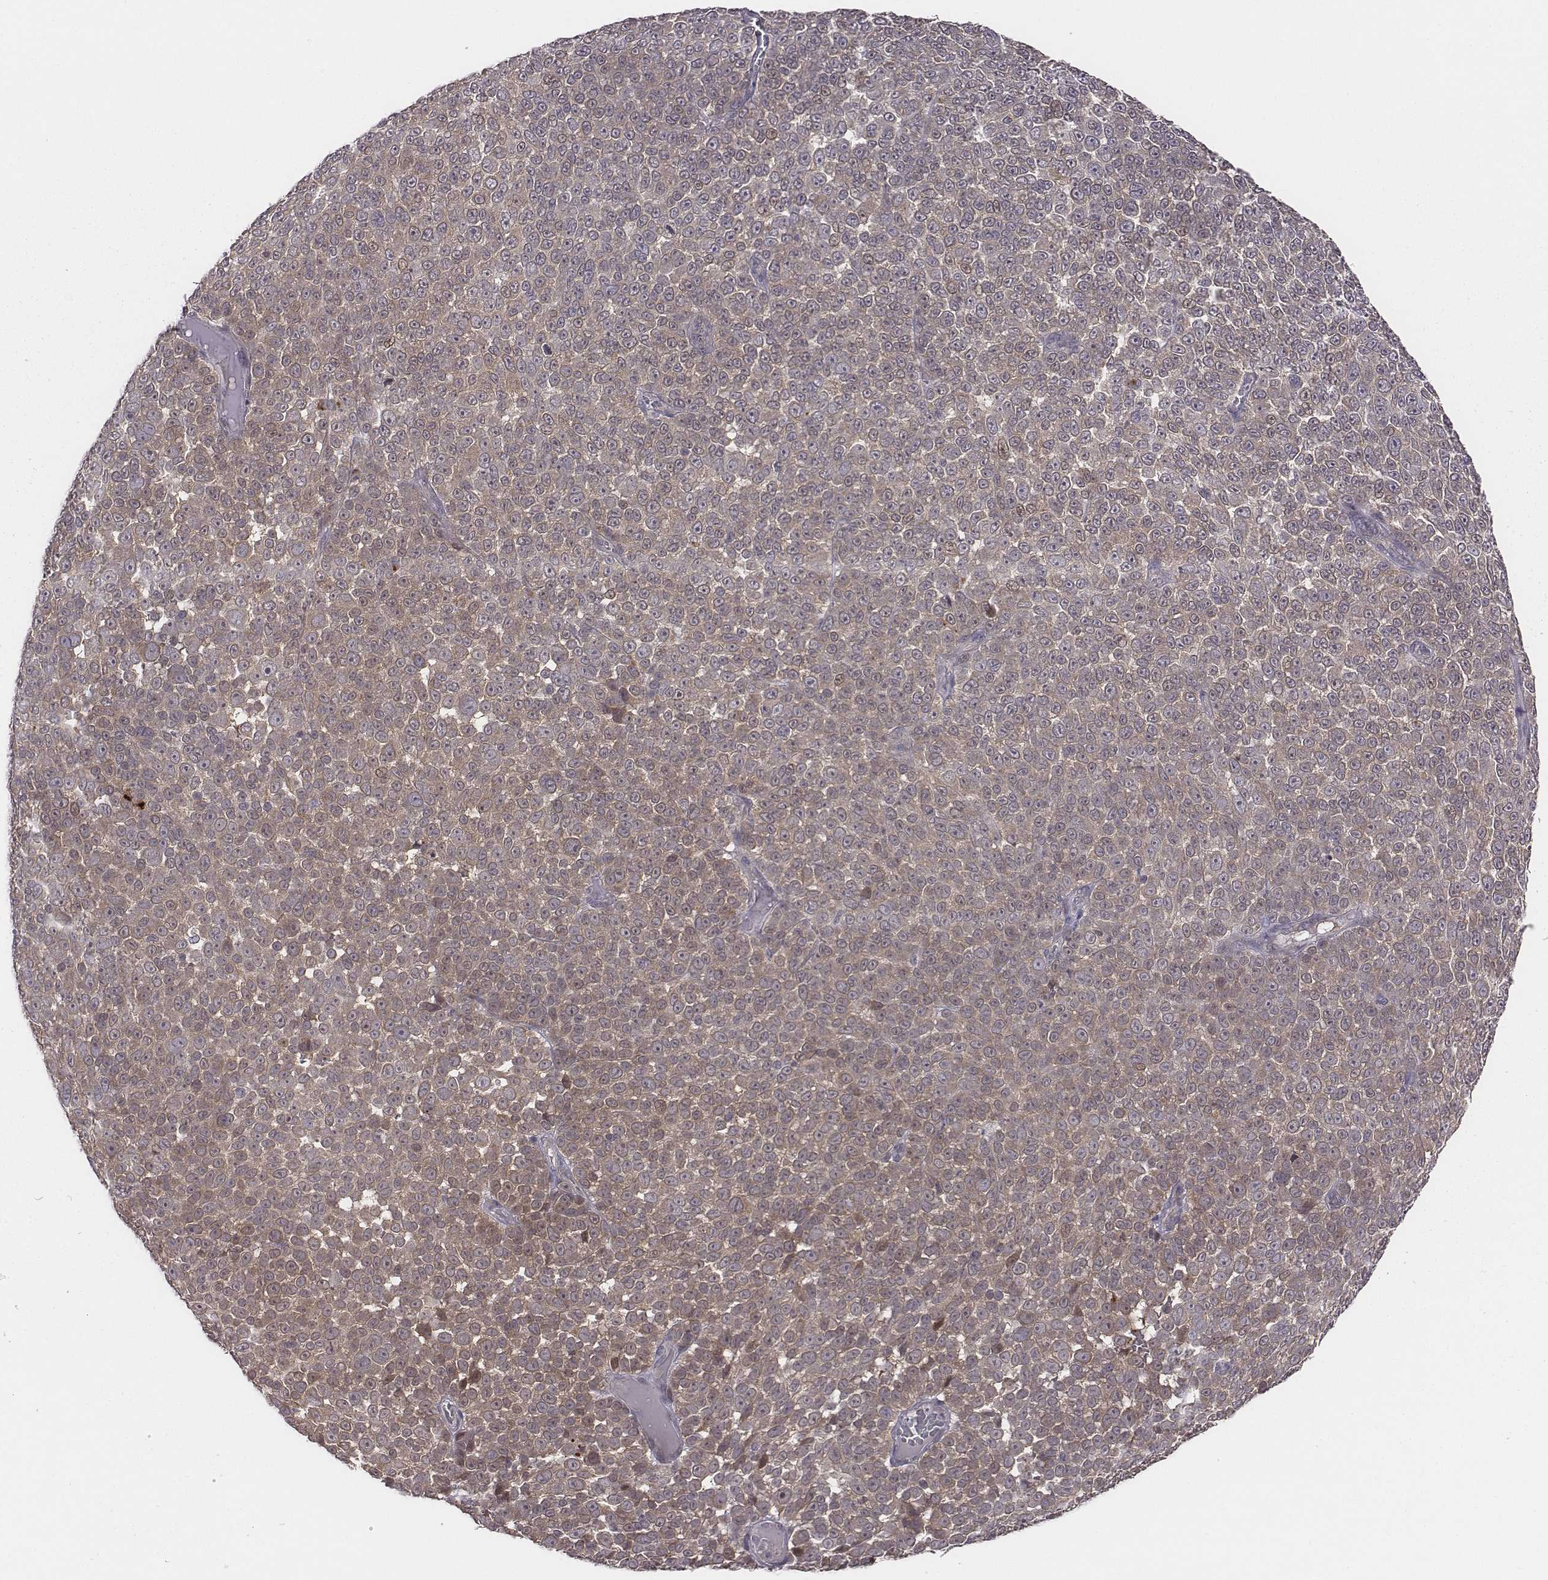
{"staining": {"intensity": "weak", "quantity": ">75%", "location": "cytoplasmic/membranous"}, "tissue": "melanoma", "cell_type": "Tumor cells", "image_type": "cancer", "snomed": [{"axis": "morphology", "description": "Malignant melanoma, NOS"}, {"axis": "topography", "description": "Skin"}], "caption": "An image of malignant melanoma stained for a protein demonstrates weak cytoplasmic/membranous brown staining in tumor cells.", "gene": "SMURF2", "patient": {"sex": "female", "age": 95}}